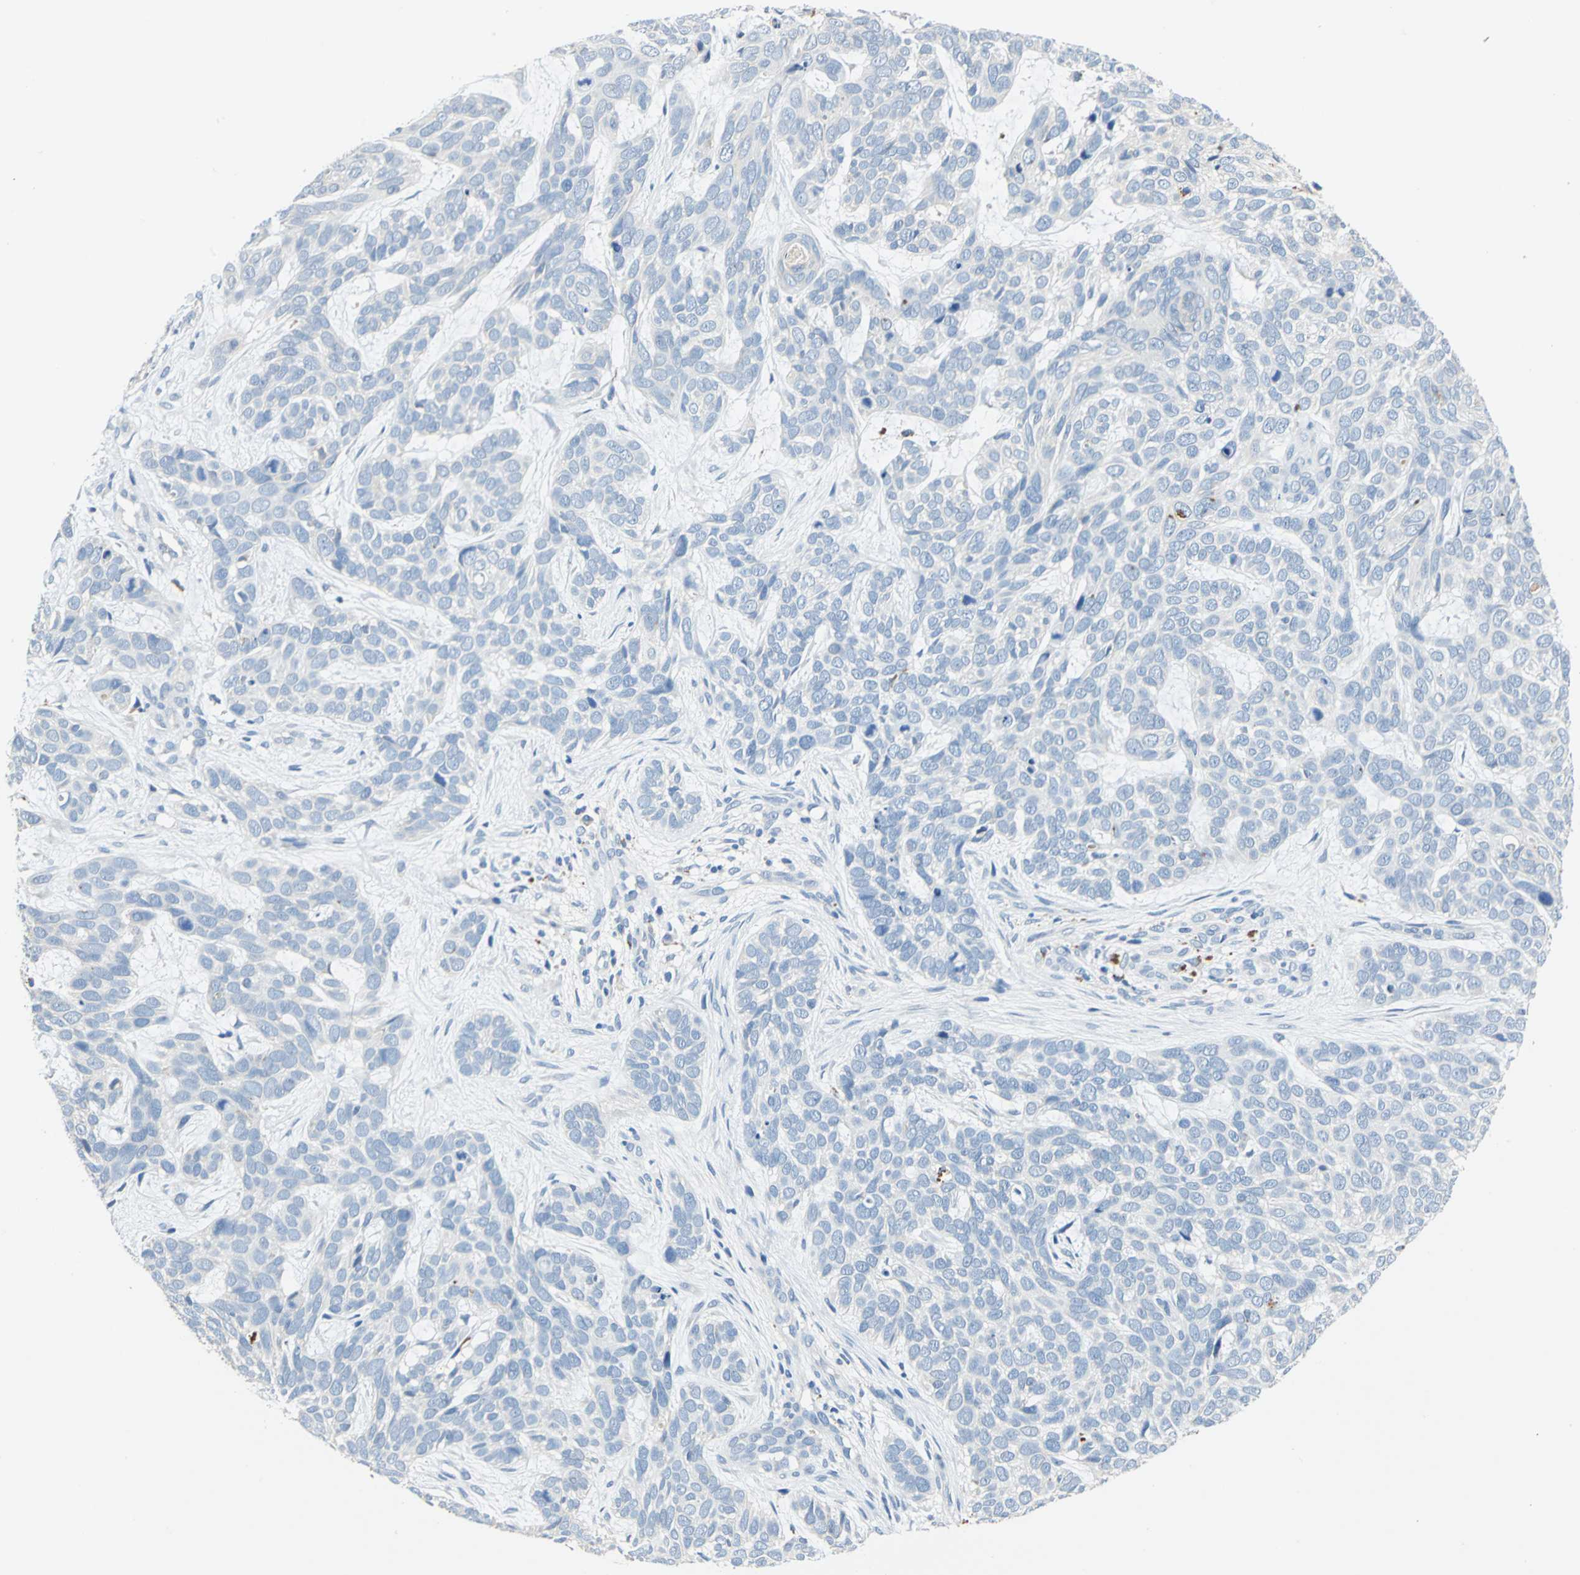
{"staining": {"intensity": "negative", "quantity": "none", "location": "none"}, "tissue": "skin cancer", "cell_type": "Tumor cells", "image_type": "cancer", "snomed": [{"axis": "morphology", "description": "Basal cell carcinoma"}, {"axis": "topography", "description": "Skin"}], "caption": "This is an immunohistochemistry (IHC) photomicrograph of skin cancer (basal cell carcinoma). There is no expression in tumor cells.", "gene": "RASD2", "patient": {"sex": "male", "age": 87}}